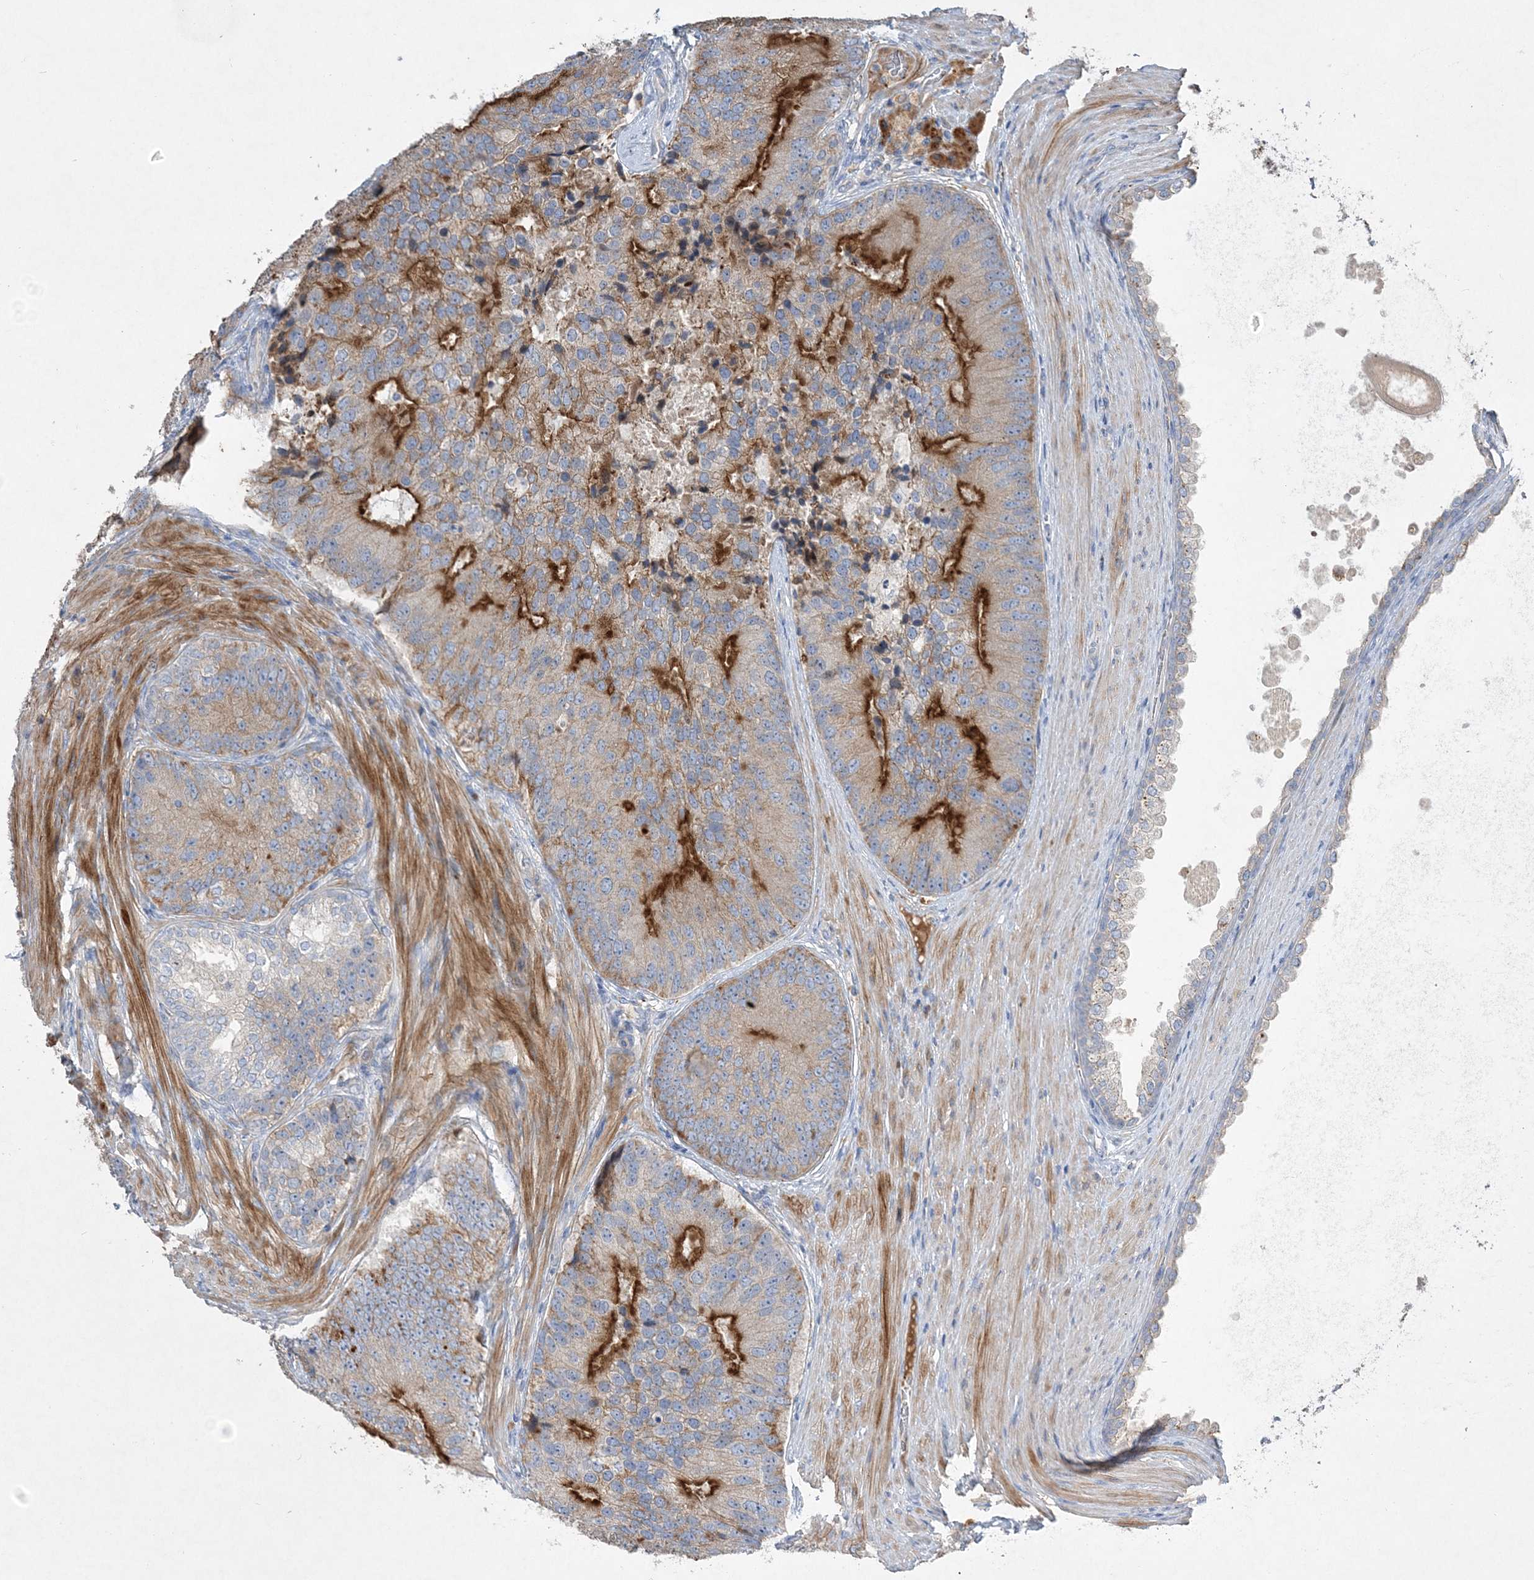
{"staining": {"intensity": "strong", "quantity": "25%-75%", "location": "cytoplasmic/membranous"}, "tissue": "prostate cancer", "cell_type": "Tumor cells", "image_type": "cancer", "snomed": [{"axis": "morphology", "description": "Adenocarcinoma, High grade"}, {"axis": "topography", "description": "Prostate"}], "caption": "DAB immunohistochemical staining of human prostate cancer exhibits strong cytoplasmic/membranous protein staining in approximately 25%-75% of tumor cells.", "gene": "ADCK2", "patient": {"sex": "male", "age": 70}}